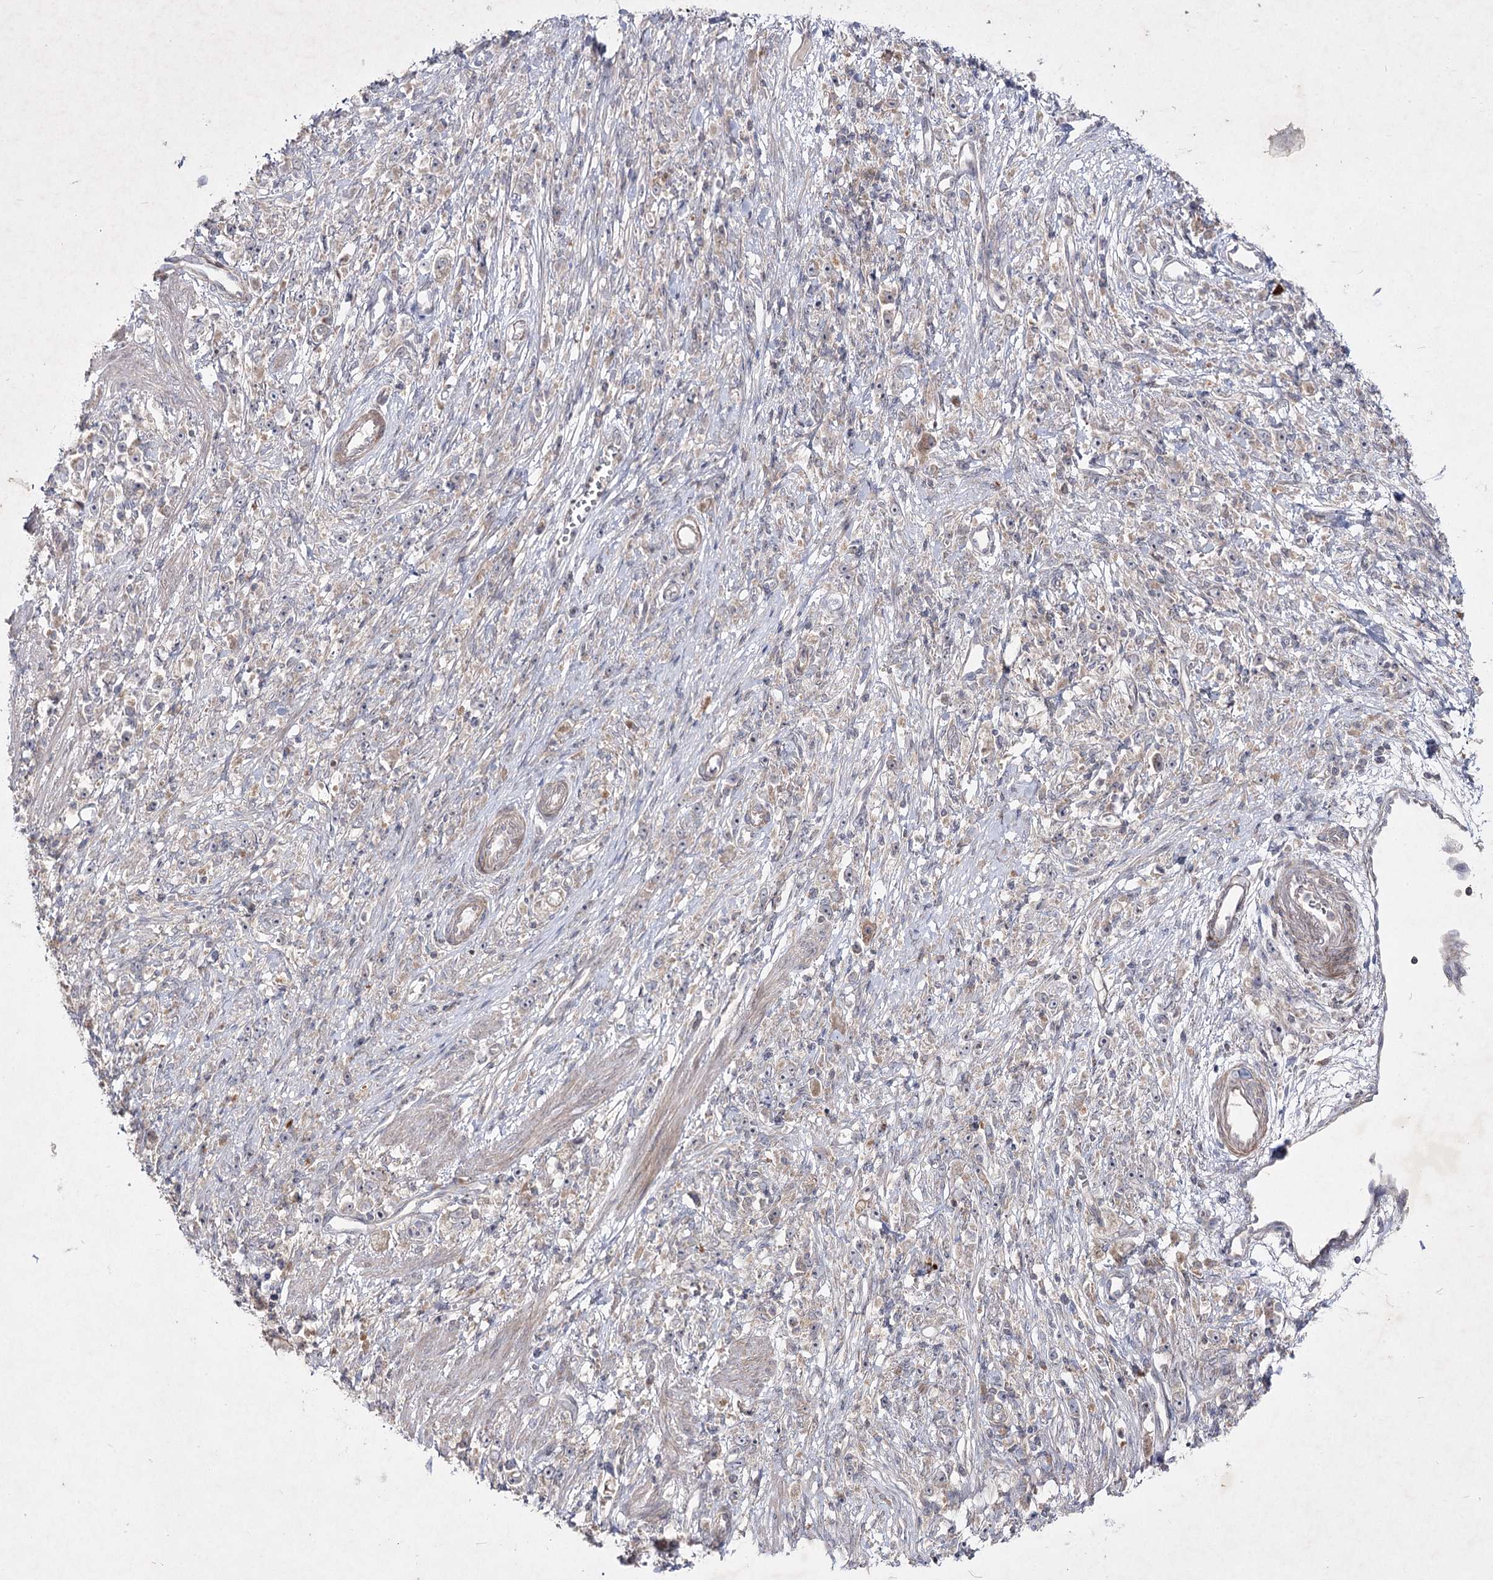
{"staining": {"intensity": "weak", "quantity": "<25%", "location": "cytoplasmic/membranous"}, "tissue": "stomach cancer", "cell_type": "Tumor cells", "image_type": "cancer", "snomed": [{"axis": "morphology", "description": "Adenocarcinoma, NOS"}, {"axis": "topography", "description": "Stomach"}], "caption": "Immunohistochemical staining of human adenocarcinoma (stomach) displays no significant expression in tumor cells. (DAB (3,3'-diaminobenzidine) immunohistochemistry, high magnification).", "gene": "CIB2", "patient": {"sex": "female", "age": 59}}